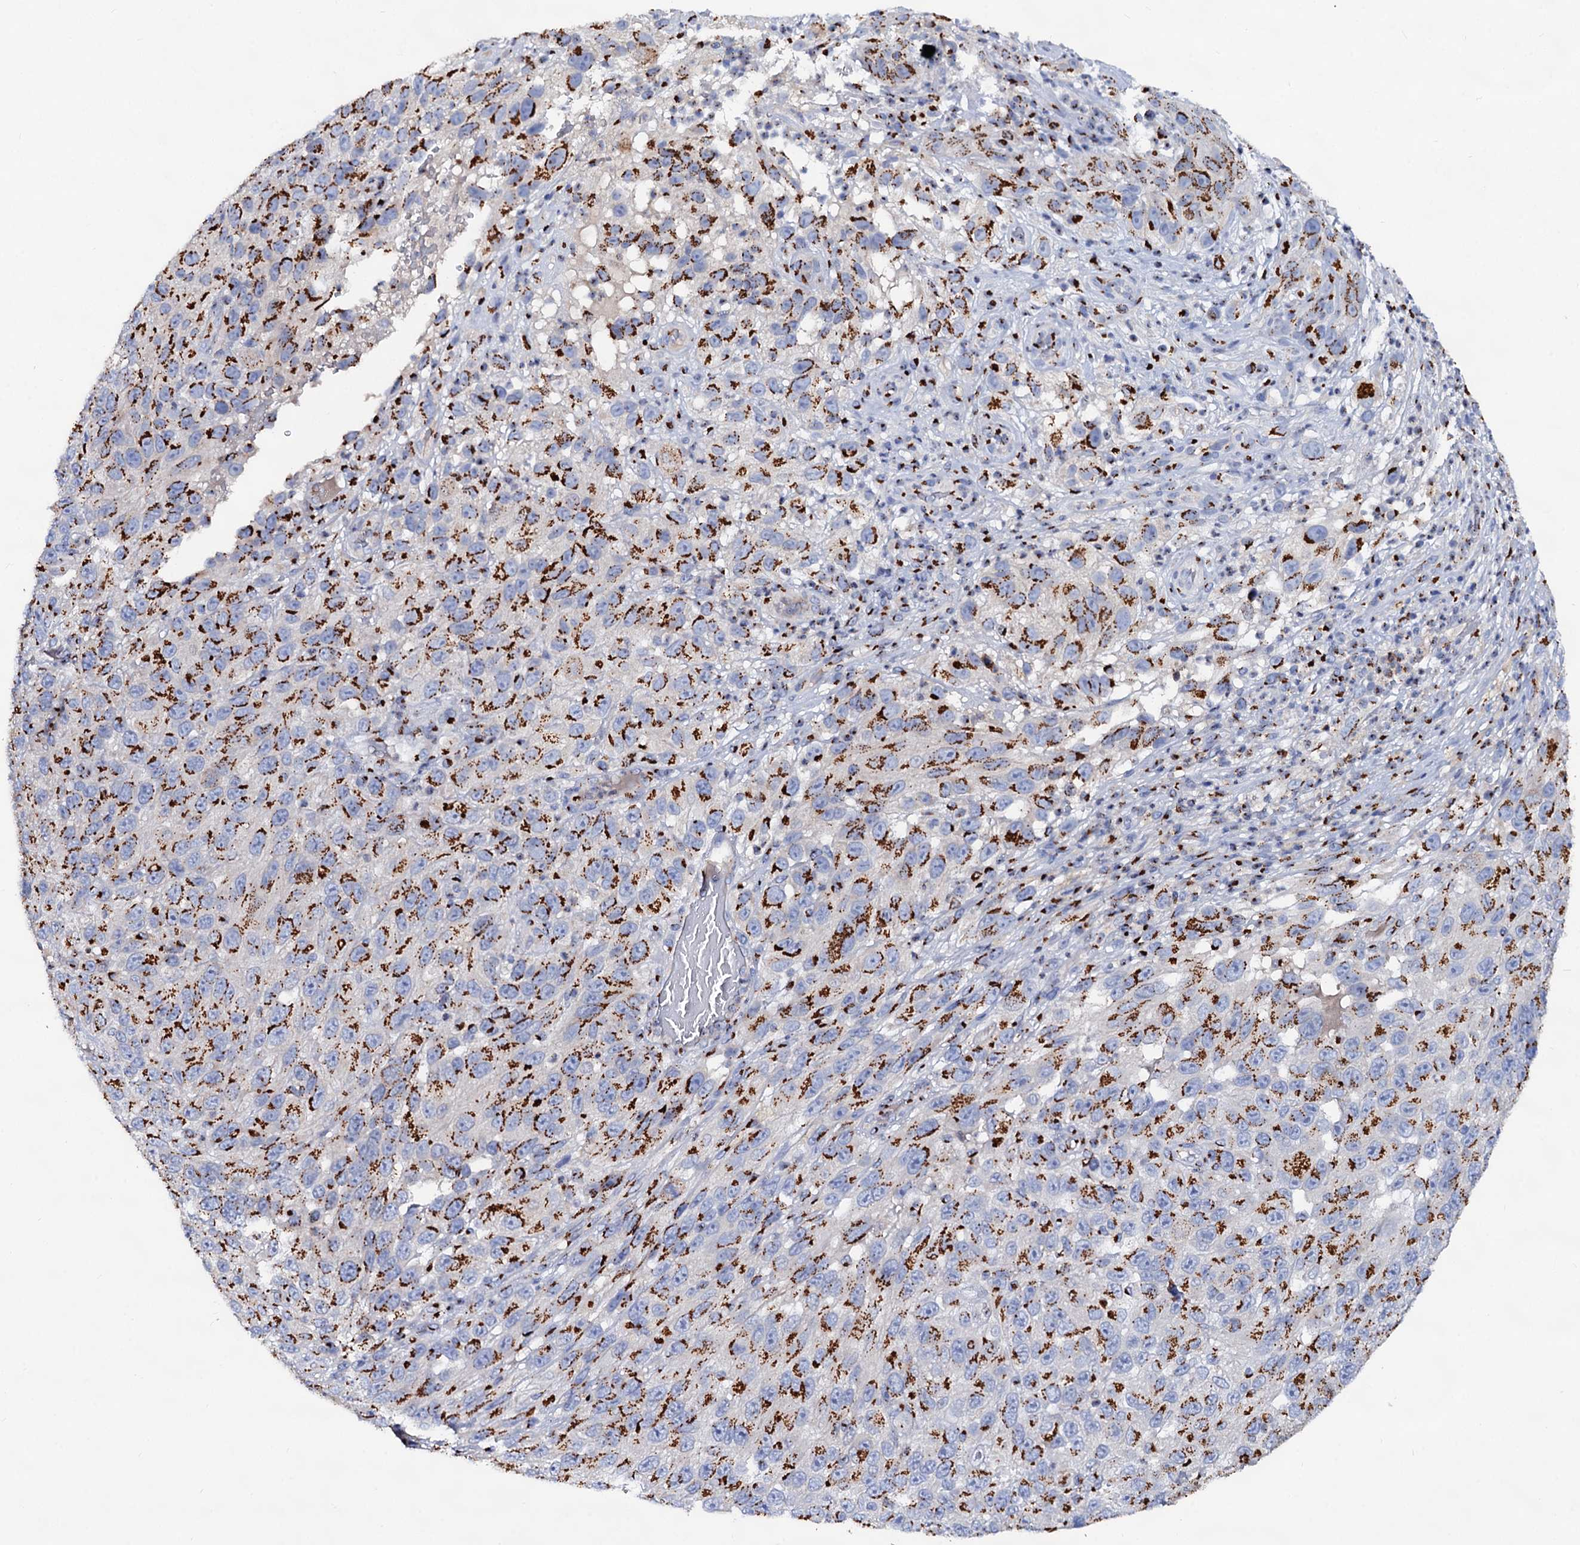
{"staining": {"intensity": "strong", "quantity": ">75%", "location": "cytoplasmic/membranous"}, "tissue": "melanoma", "cell_type": "Tumor cells", "image_type": "cancer", "snomed": [{"axis": "morphology", "description": "Malignant melanoma, NOS"}, {"axis": "topography", "description": "Skin"}], "caption": "Immunohistochemistry (IHC) histopathology image of neoplastic tissue: human malignant melanoma stained using immunohistochemistry reveals high levels of strong protein expression localized specifically in the cytoplasmic/membranous of tumor cells, appearing as a cytoplasmic/membranous brown color.", "gene": "TM9SF3", "patient": {"sex": "female", "age": 96}}